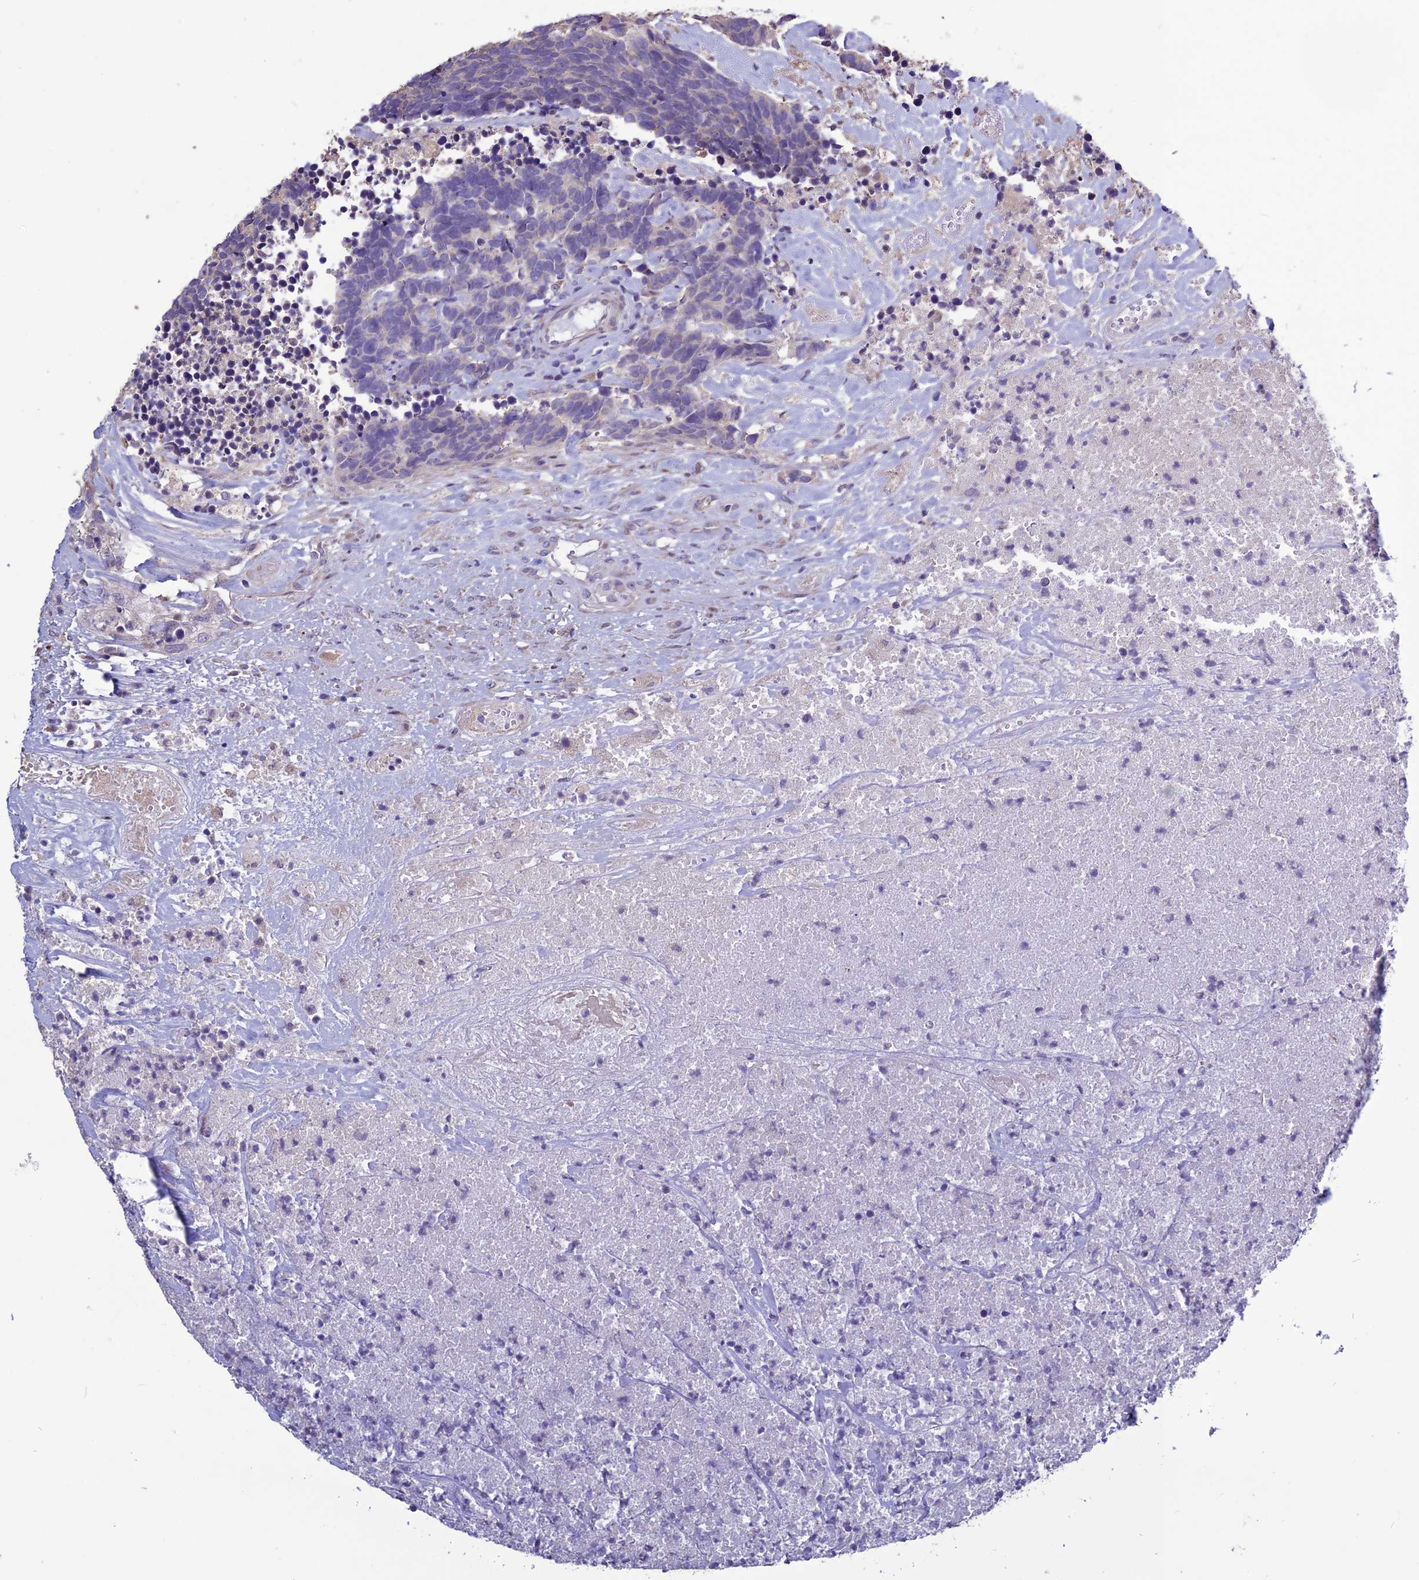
{"staining": {"intensity": "negative", "quantity": "none", "location": "none"}, "tissue": "carcinoid", "cell_type": "Tumor cells", "image_type": "cancer", "snomed": [{"axis": "morphology", "description": "Carcinoma, NOS"}, {"axis": "morphology", "description": "Carcinoid, malignant, NOS"}, {"axis": "topography", "description": "Urinary bladder"}], "caption": "Immunohistochemistry of human carcinoid demonstrates no staining in tumor cells.", "gene": "SPG21", "patient": {"sex": "male", "age": 57}}